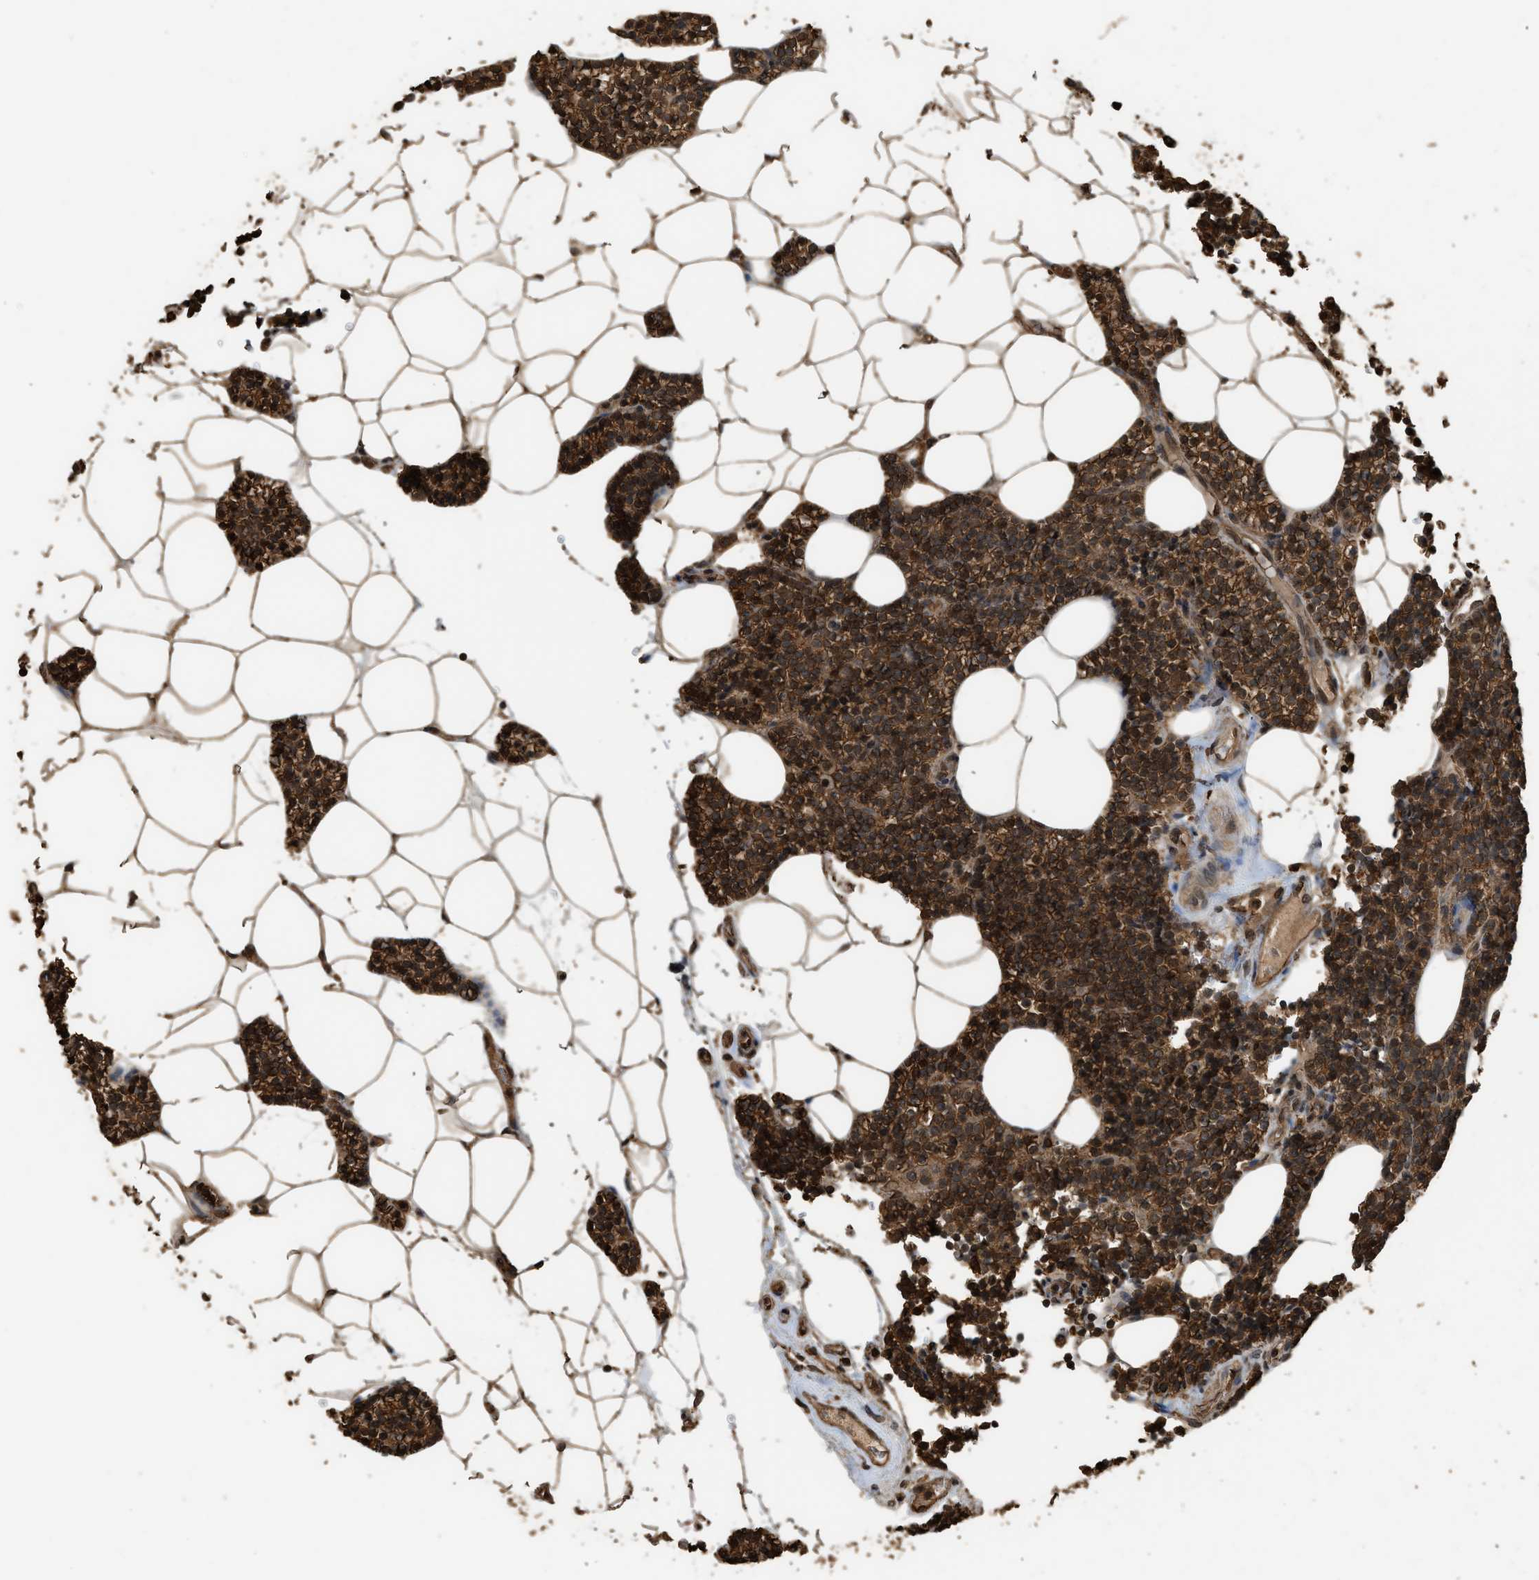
{"staining": {"intensity": "strong", "quantity": ">75%", "location": "cytoplasmic/membranous,nuclear"}, "tissue": "parathyroid gland", "cell_type": "Glandular cells", "image_type": "normal", "snomed": [{"axis": "morphology", "description": "Normal tissue, NOS"}, {"axis": "morphology", "description": "Adenoma, NOS"}, {"axis": "topography", "description": "Parathyroid gland"}], "caption": "Immunohistochemical staining of unremarkable human parathyroid gland exhibits strong cytoplasmic/membranous,nuclear protein positivity in approximately >75% of glandular cells. Ihc stains the protein in brown and the nuclei are stained blue.", "gene": "MYBL2", "patient": {"sex": "female", "age": 70}}